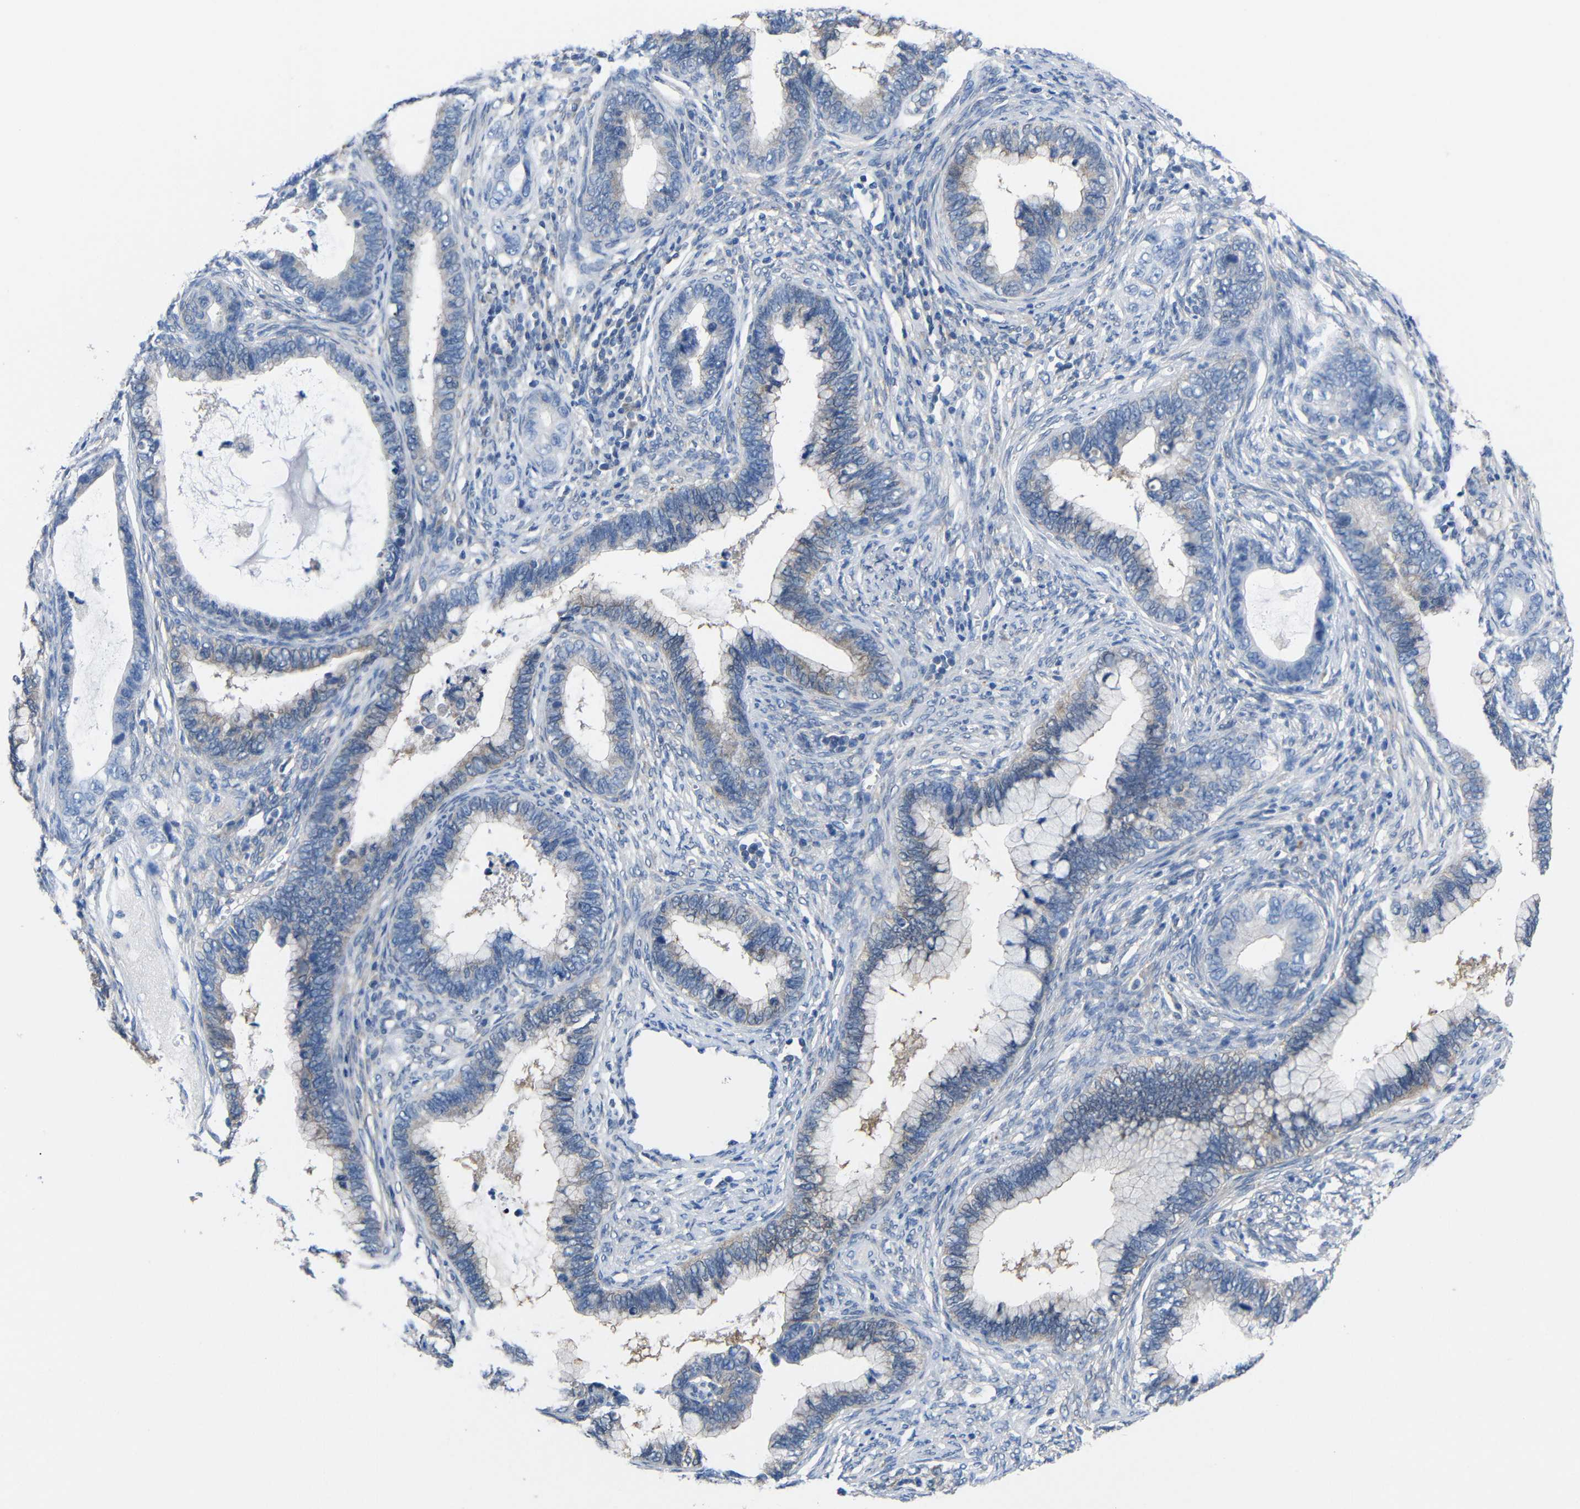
{"staining": {"intensity": "weak", "quantity": "25%-75%", "location": "cytoplasmic/membranous"}, "tissue": "cervical cancer", "cell_type": "Tumor cells", "image_type": "cancer", "snomed": [{"axis": "morphology", "description": "Adenocarcinoma, NOS"}, {"axis": "topography", "description": "Cervix"}], "caption": "IHC (DAB) staining of human cervical adenocarcinoma shows weak cytoplasmic/membranous protein staining in about 25%-75% of tumor cells.", "gene": "PEBP1", "patient": {"sex": "female", "age": 44}}